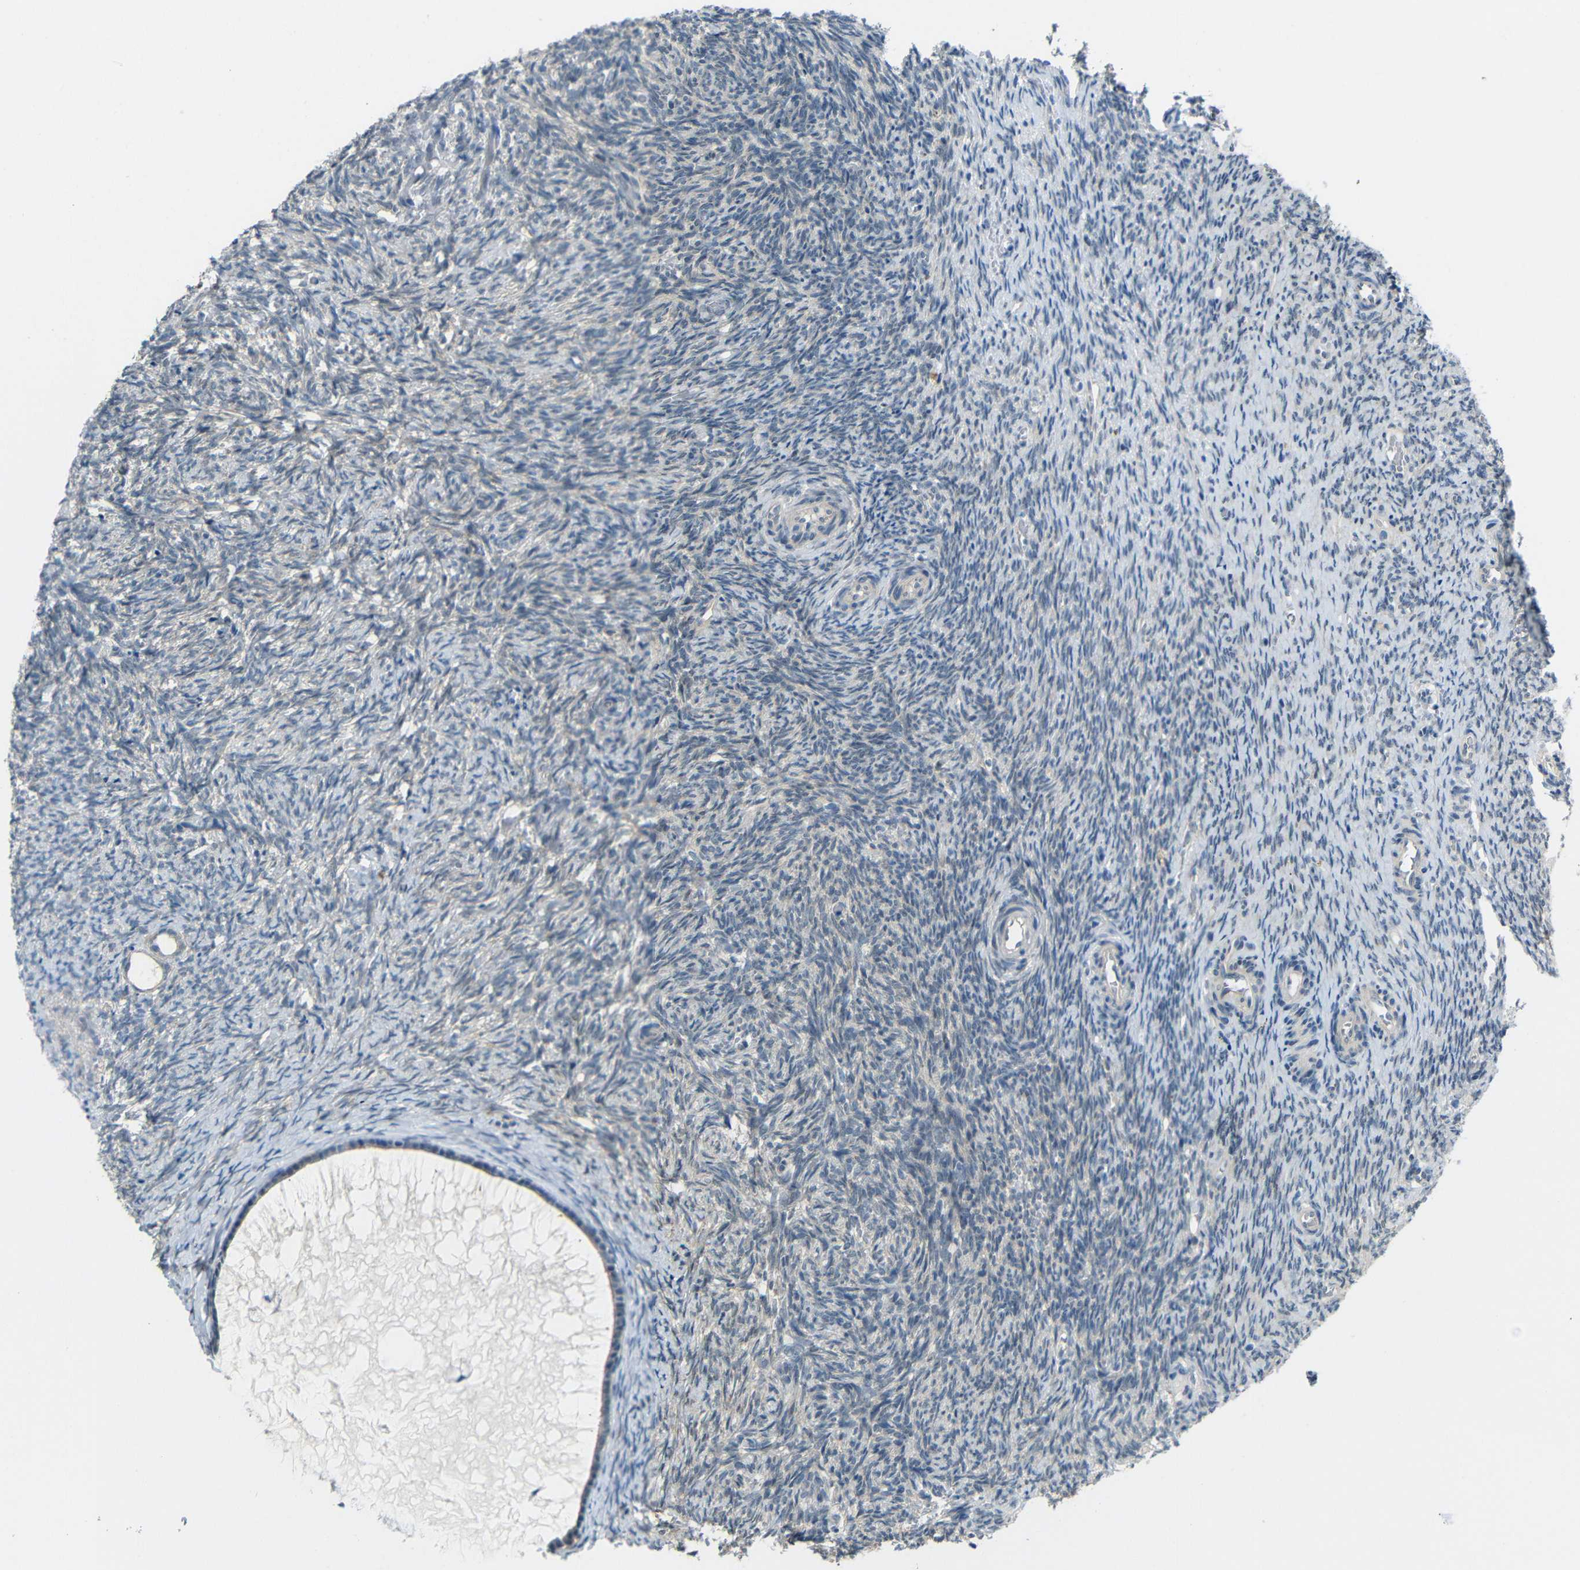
{"staining": {"intensity": "weak", "quantity": ">75%", "location": "cytoplasmic/membranous"}, "tissue": "ovary", "cell_type": "Follicle cells", "image_type": "normal", "snomed": [{"axis": "morphology", "description": "Normal tissue, NOS"}, {"axis": "topography", "description": "Ovary"}], "caption": "Immunohistochemical staining of unremarkable human ovary exhibits weak cytoplasmic/membranous protein positivity in approximately >75% of follicle cells. Using DAB (3,3'-diaminobenzidine) (brown) and hematoxylin (blue) stains, captured at high magnification using brightfield microscopy.", "gene": "GPR158", "patient": {"sex": "female", "age": 41}}